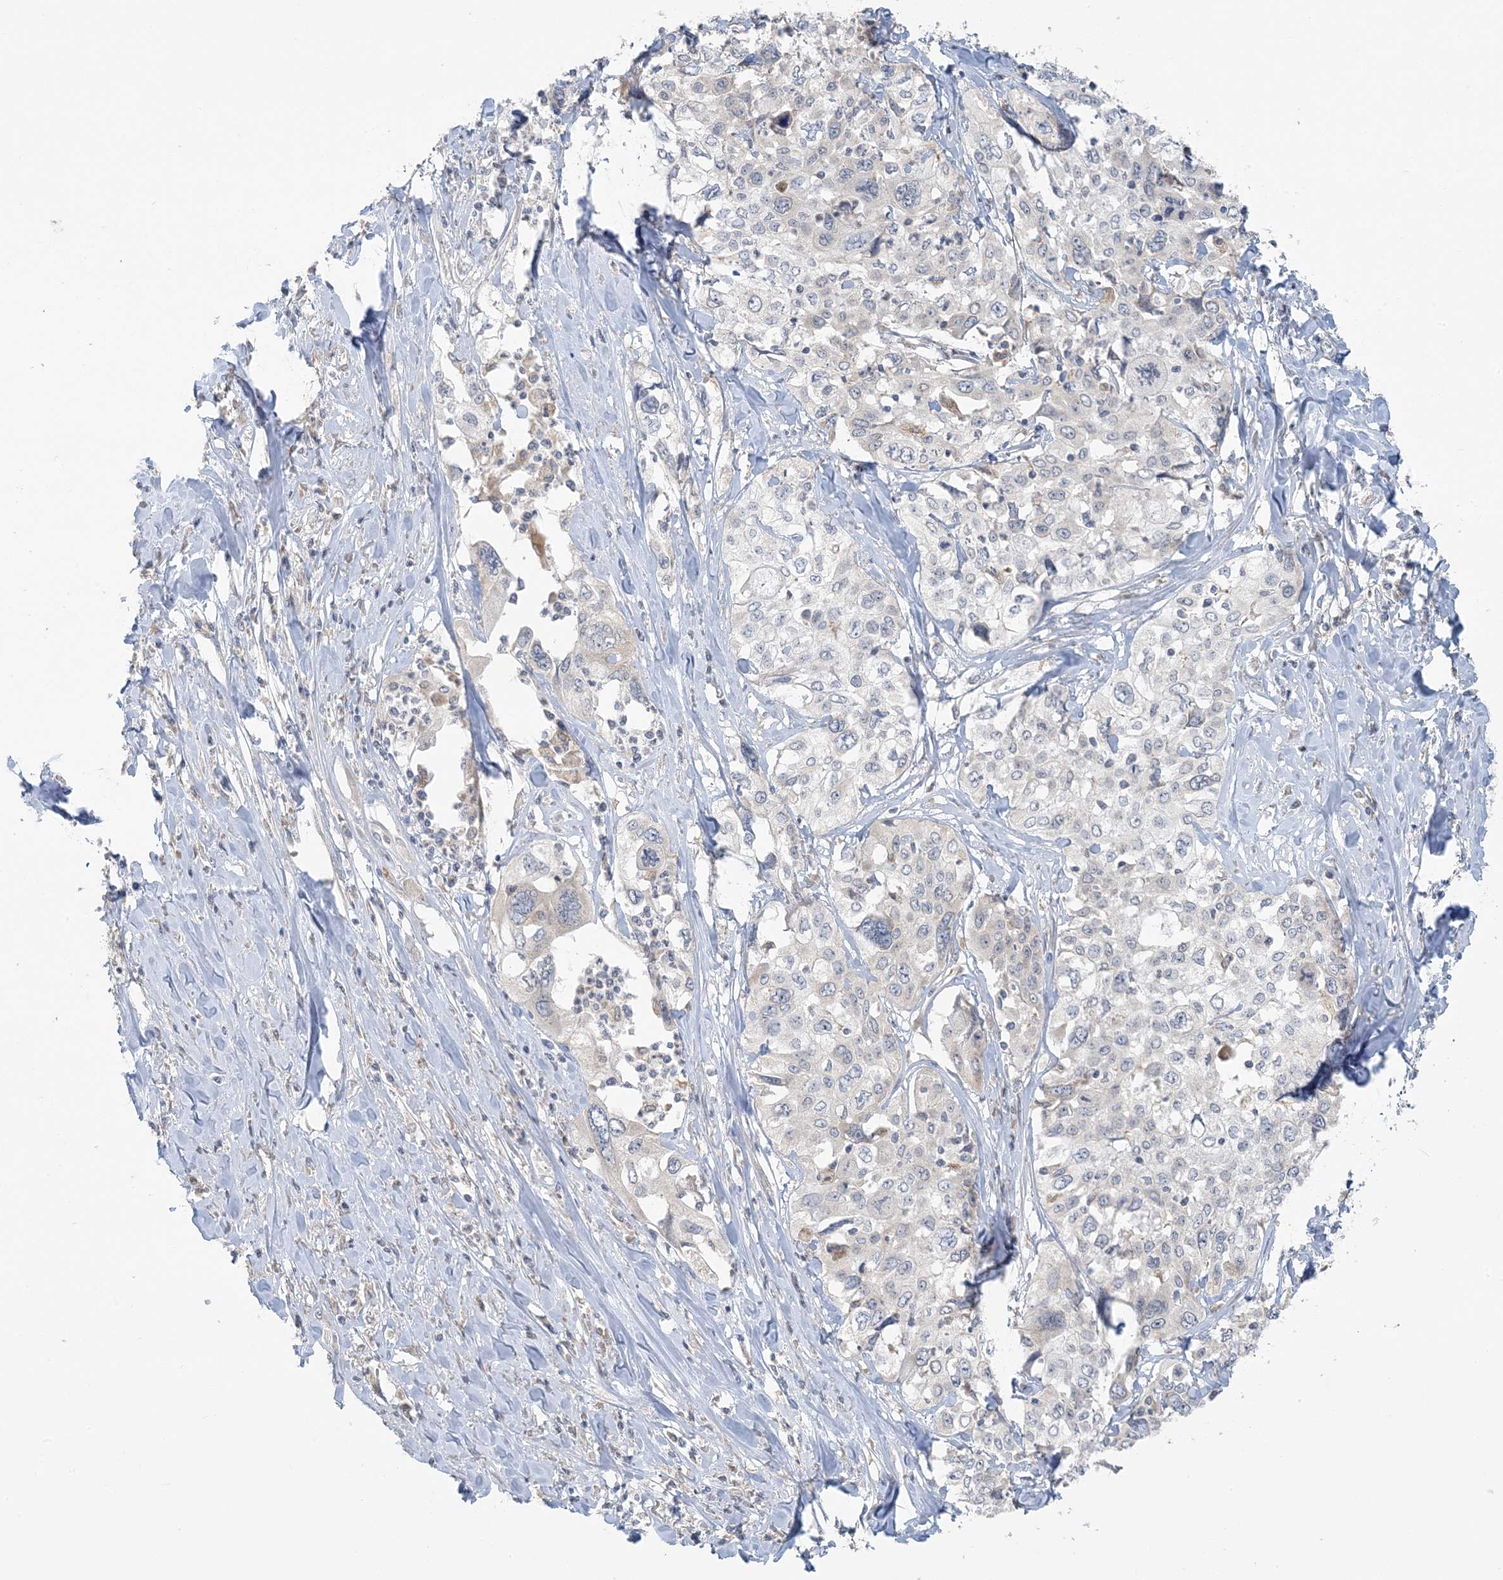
{"staining": {"intensity": "negative", "quantity": "none", "location": "none"}, "tissue": "cervical cancer", "cell_type": "Tumor cells", "image_type": "cancer", "snomed": [{"axis": "morphology", "description": "Squamous cell carcinoma, NOS"}, {"axis": "topography", "description": "Cervix"}], "caption": "This micrograph is of cervical cancer stained with immunohistochemistry (IHC) to label a protein in brown with the nuclei are counter-stained blue. There is no expression in tumor cells.", "gene": "EEFSEC", "patient": {"sex": "female", "age": 31}}